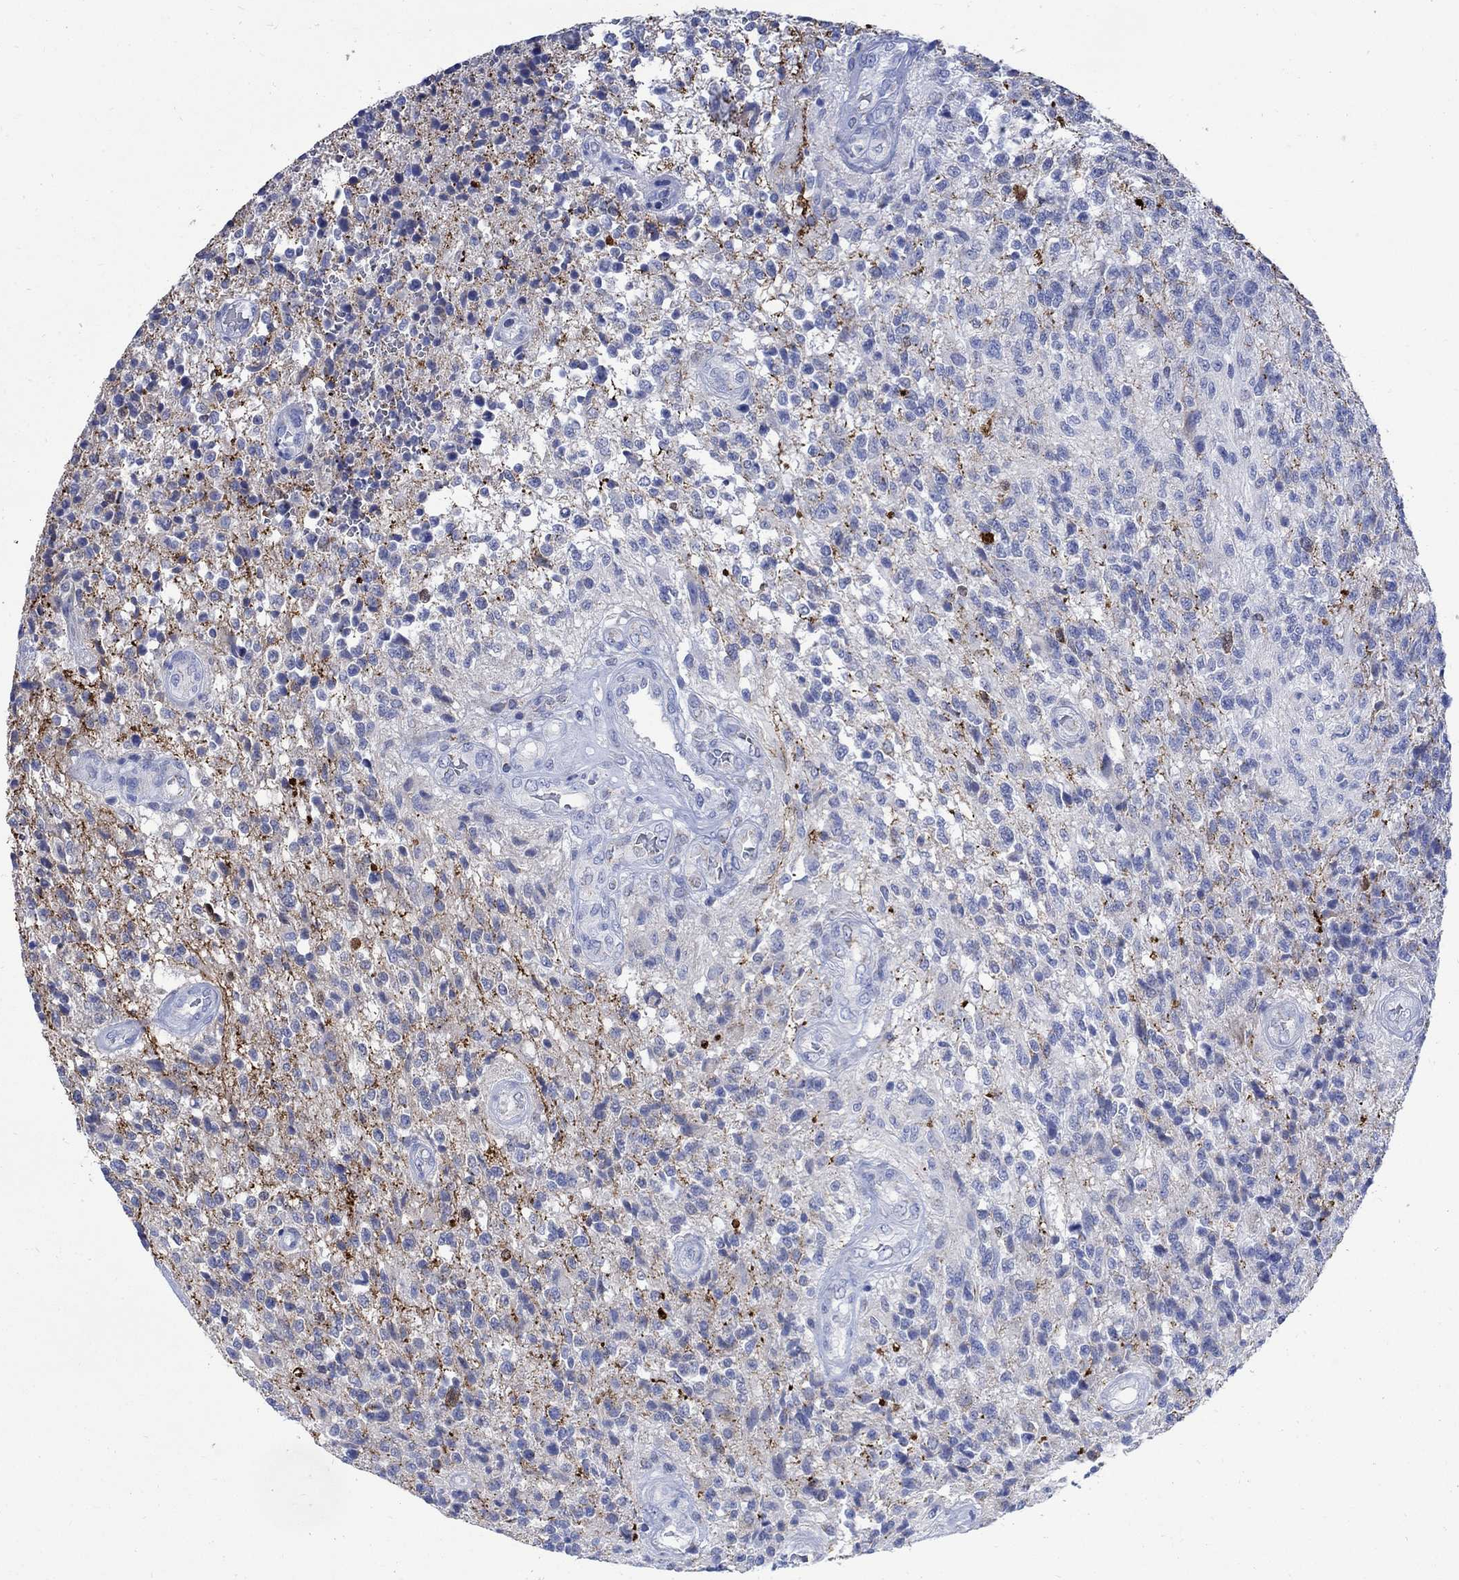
{"staining": {"intensity": "negative", "quantity": "none", "location": "none"}, "tissue": "glioma", "cell_type": "Tumor cells", "image_type": "cancer", "snomed": [{"axis": "morphology", "description": "Glioma, malignant, High grade"}, {"axis": "topography", "description": "Brain"}], "caption": "This histopathology image is of malignant glioma (high-grade) stained with immunohistochemistry to label a protein in brown with the nuclei are counter-stained blue. There is no expression in tumor cells. (IHC, brightfield microscopy, high magnification).", "gene": "CPLX2", "patient": {"sex": "male", "age": 56}}